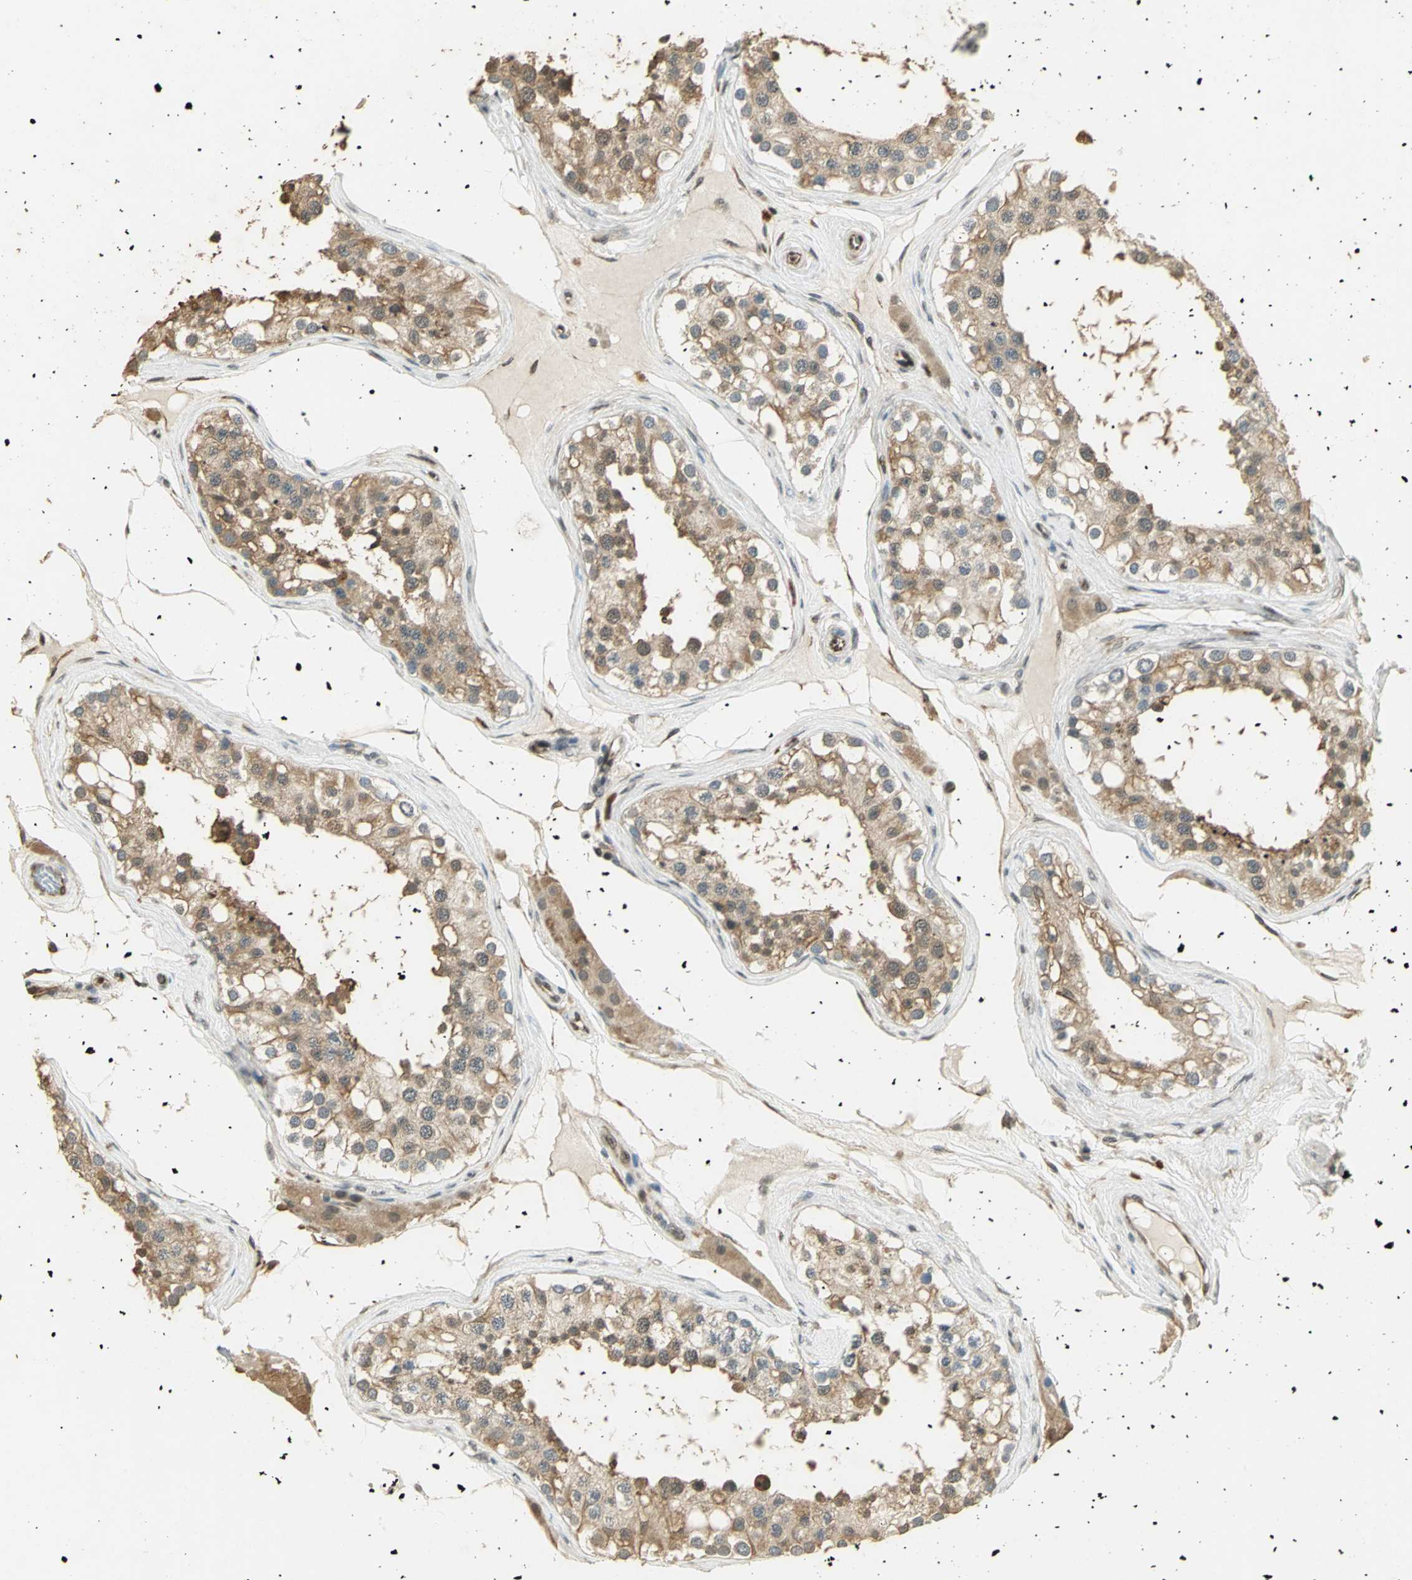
{"staining": {"intensity": "weak", "quantity": ">75%", "location": "cytoplasmic/membranous,nuclear"}, "tissue": "testis", "cell_type": "Cells in seminiferous ducts", "image_type": "normal", "snomed": [{"axis": "morphology", "description": "Normal tissue, NOS"}, {"axis": "topography", "description": "Testis"}], "caption": "High-power microscopy captured an immunohistochemistry photomicrograph of benign testis, revealing weak cytoplasmic/membranous,nuclear staining in approximately >75% of cells in seminiferous ducts.", "gene": "ELF1", "patient": {"sex": "male", "age": 68}}